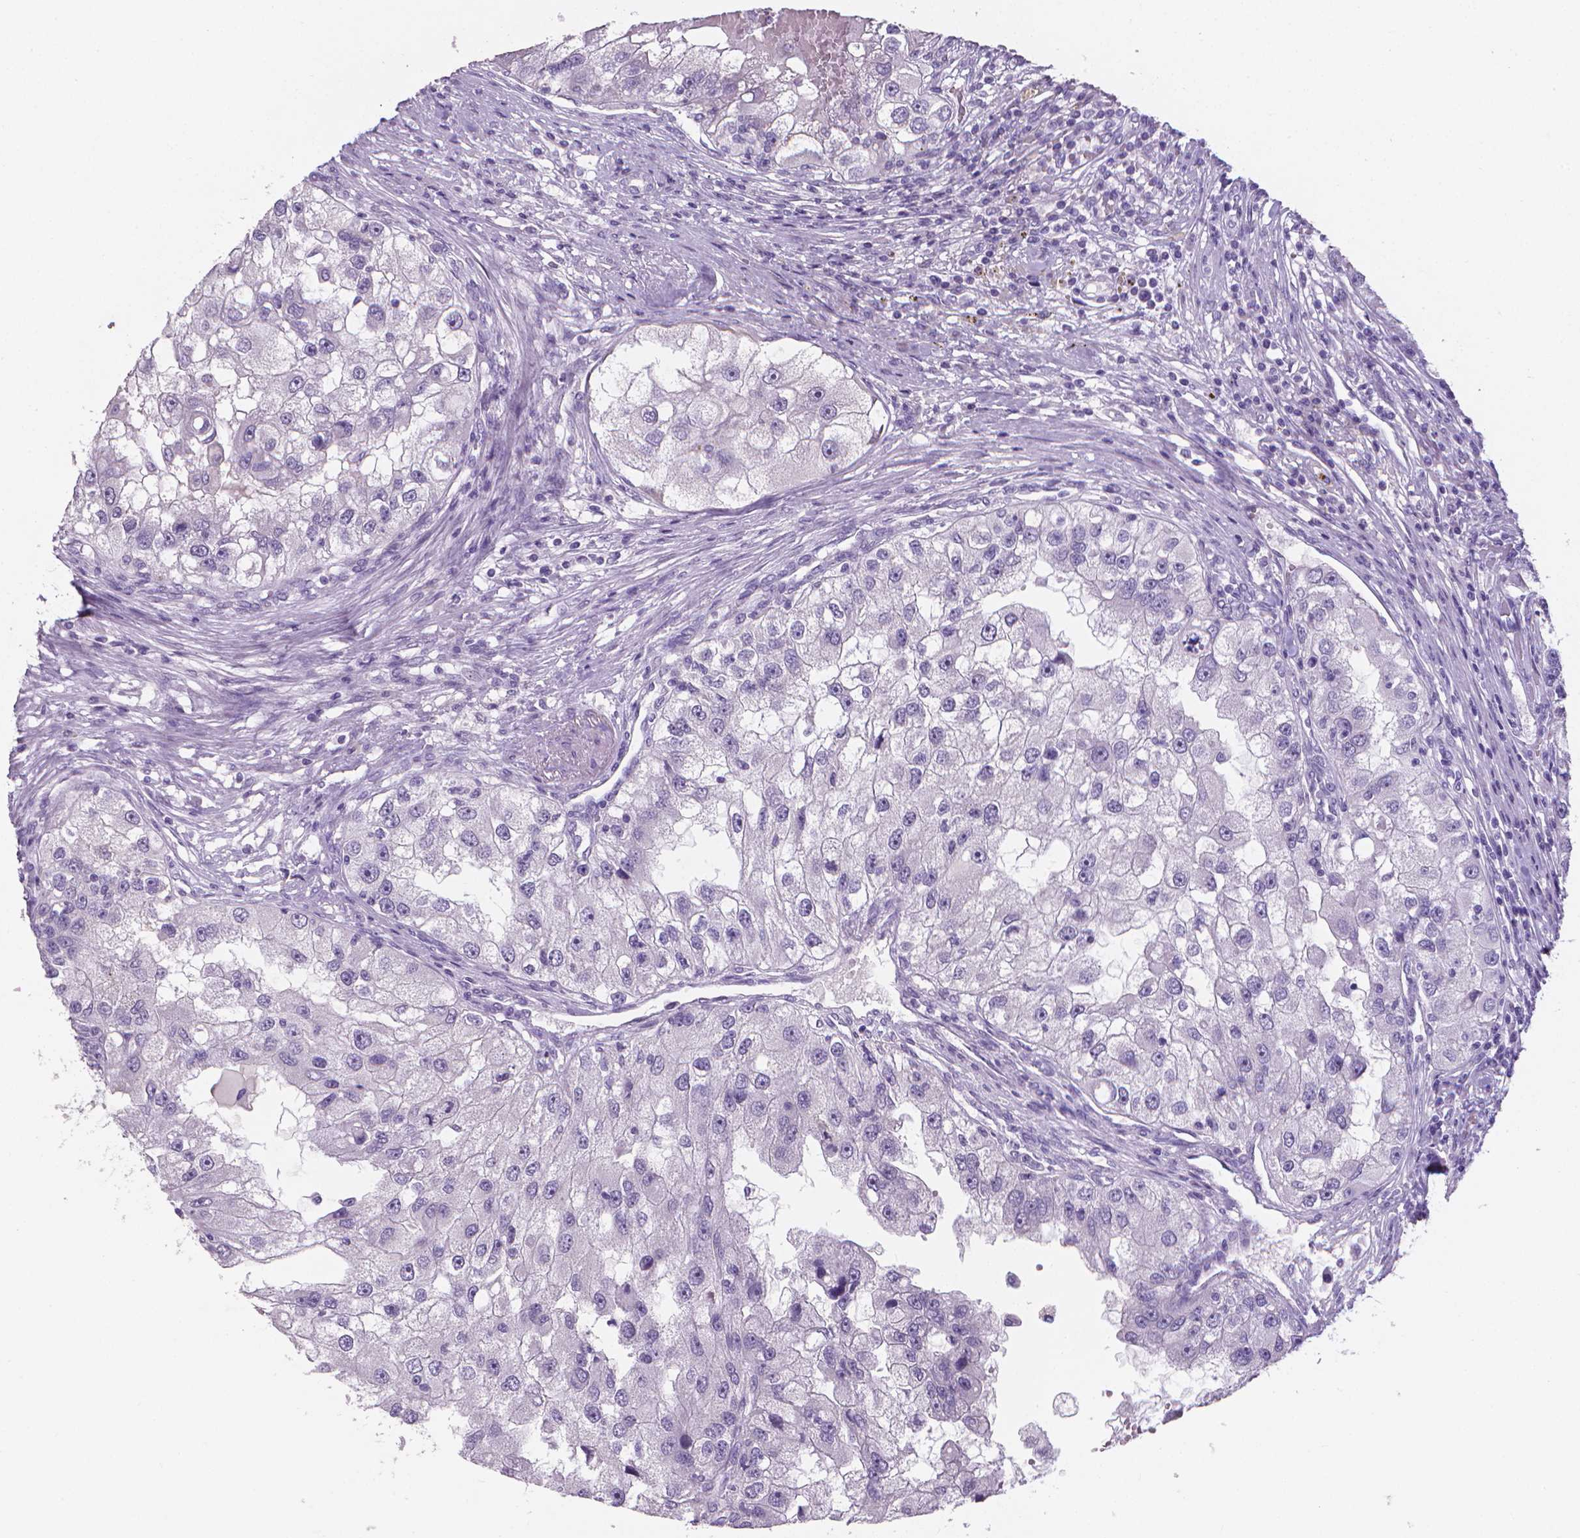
{"staining": {"intensity": "negative", "quantity": "none", "location": "none"}, "tissue": "renal cancer", "cell_type": "Tumor cells", "image_type": "cancer", "snomed": [{"axis": "morphology", "description": "Adenocarcinoma, NOS"}, {"axis": "topography", "description": "Kidney"}], "caption": "Renal adenocarcinoma was stained to show a protein in brown. There is no significant expression in tumor cells.", "gene": "XPNPEP2", "patient": {"sex": "male", "age": 63}}